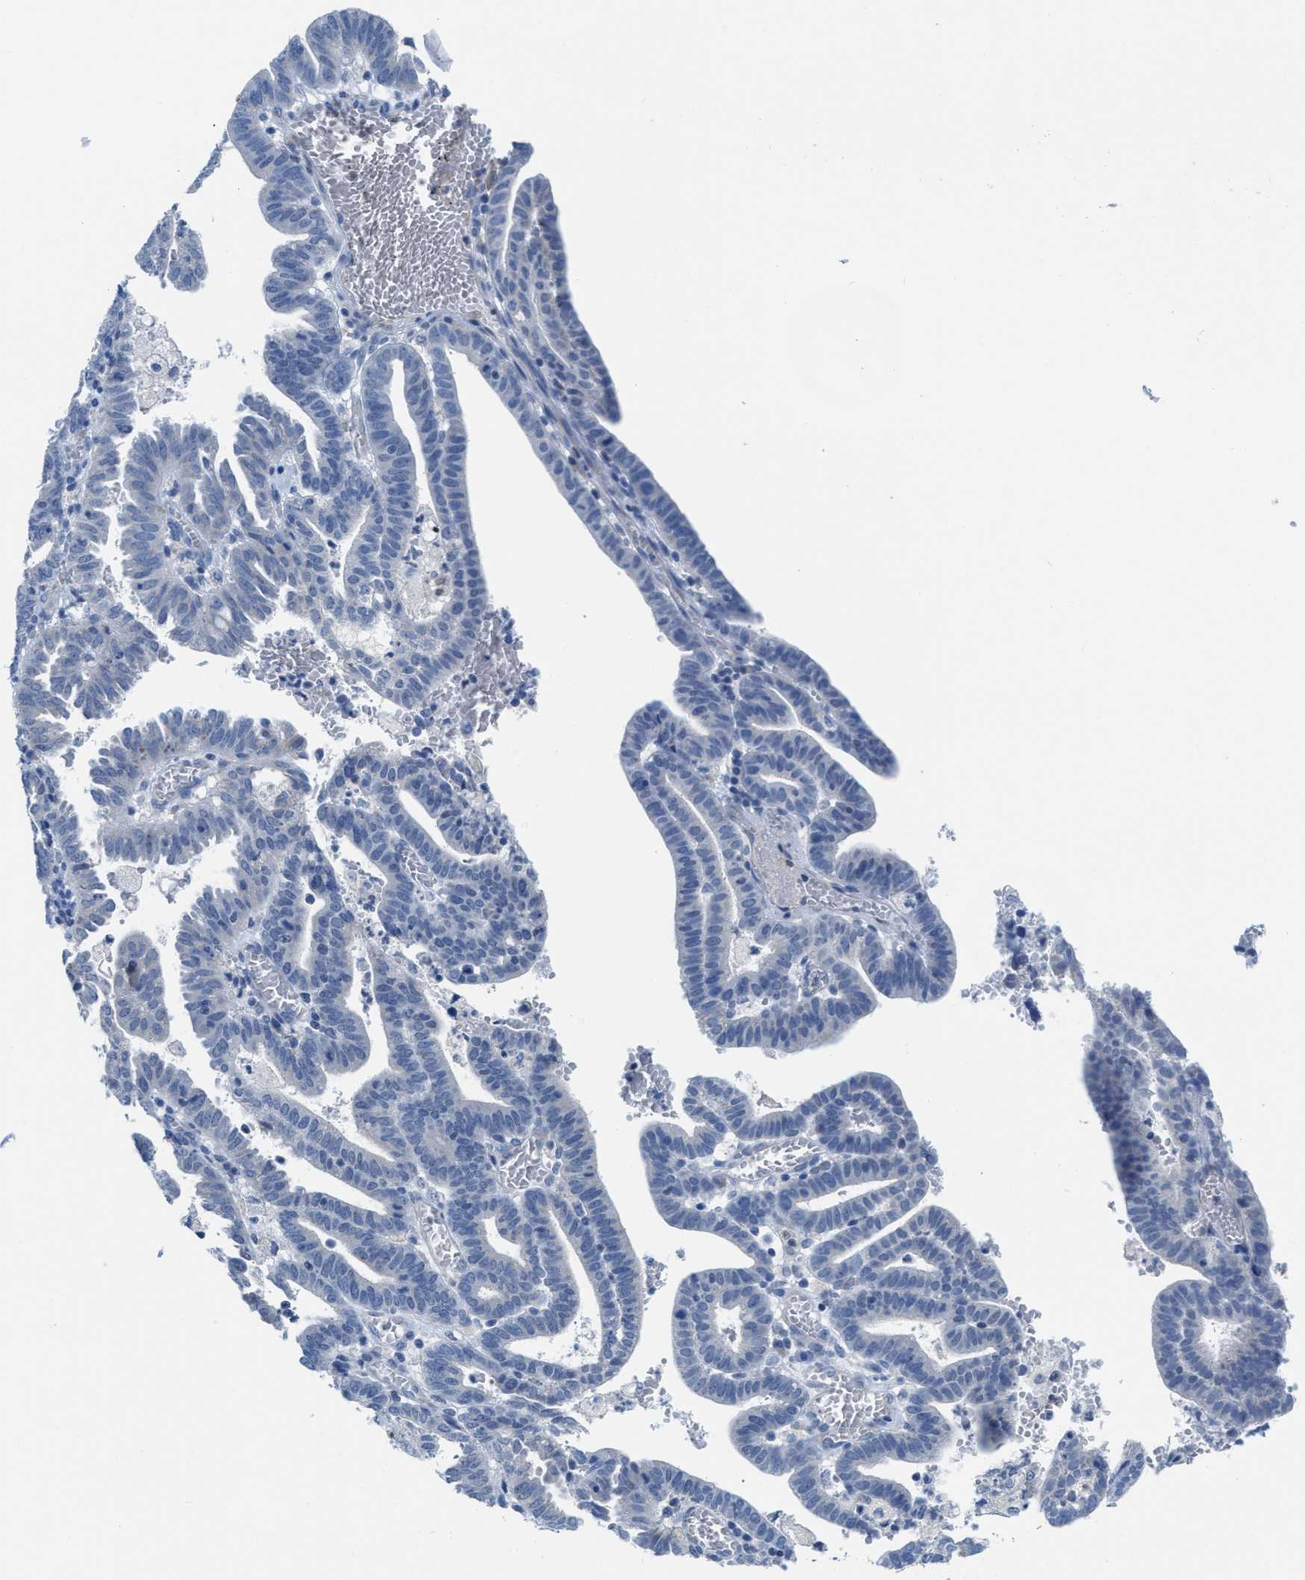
{"staining": {"intensity": "negative", "quantity": "none", "location": "none"}, "tissue": "endometrial cancer", "cell_type": "Tumor cells", "image_type": "cancer", "snomed": [{"axis": "morphology", "description": "Adenocarcinoma, NOS"}, {"axis": "topography", "description": "Uterus"}], "caption": "Tumor cells are negative for protein expression in human adenocarcinoma (endometrial).", "gene": "PTDSS1", "patient": {"sex": "female", "age": 83}}